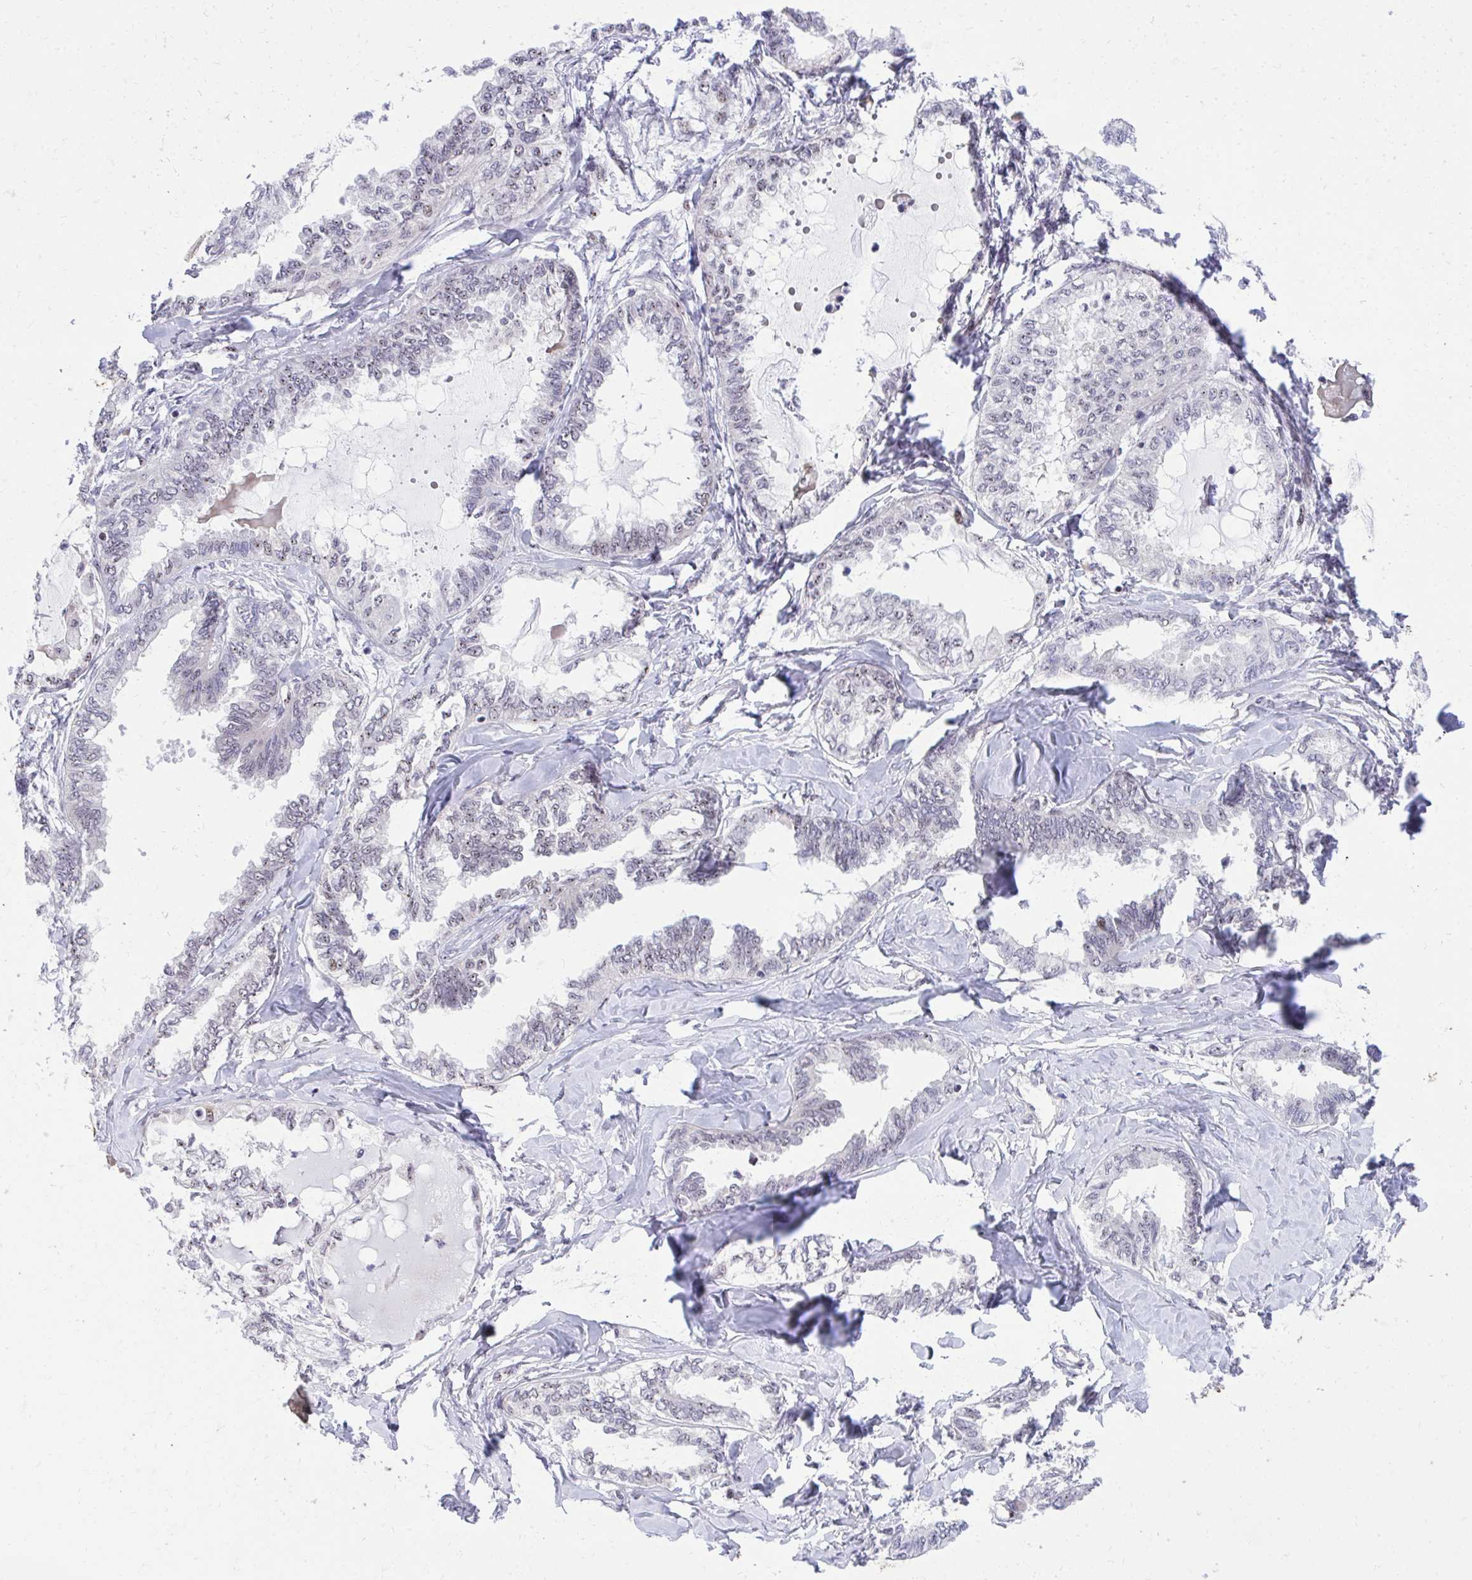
{"staining": {"intensity": "negative", "quantity": "none", "location": "none"}, "tissue": "ovarian cancer", "cell_type": "Tumor cells", "image_type": "cancer", "snomed": [{"axis": "morphology", "description": "Carcinoma, endometroid"}, {"axis": "topography", "description": "Ovary"}], "caption": "The micrograph displays no staining of tumor cells in ovarian cancer.", "gene": "HOXA4", "patient": {"sex": "female", "age": 70}}